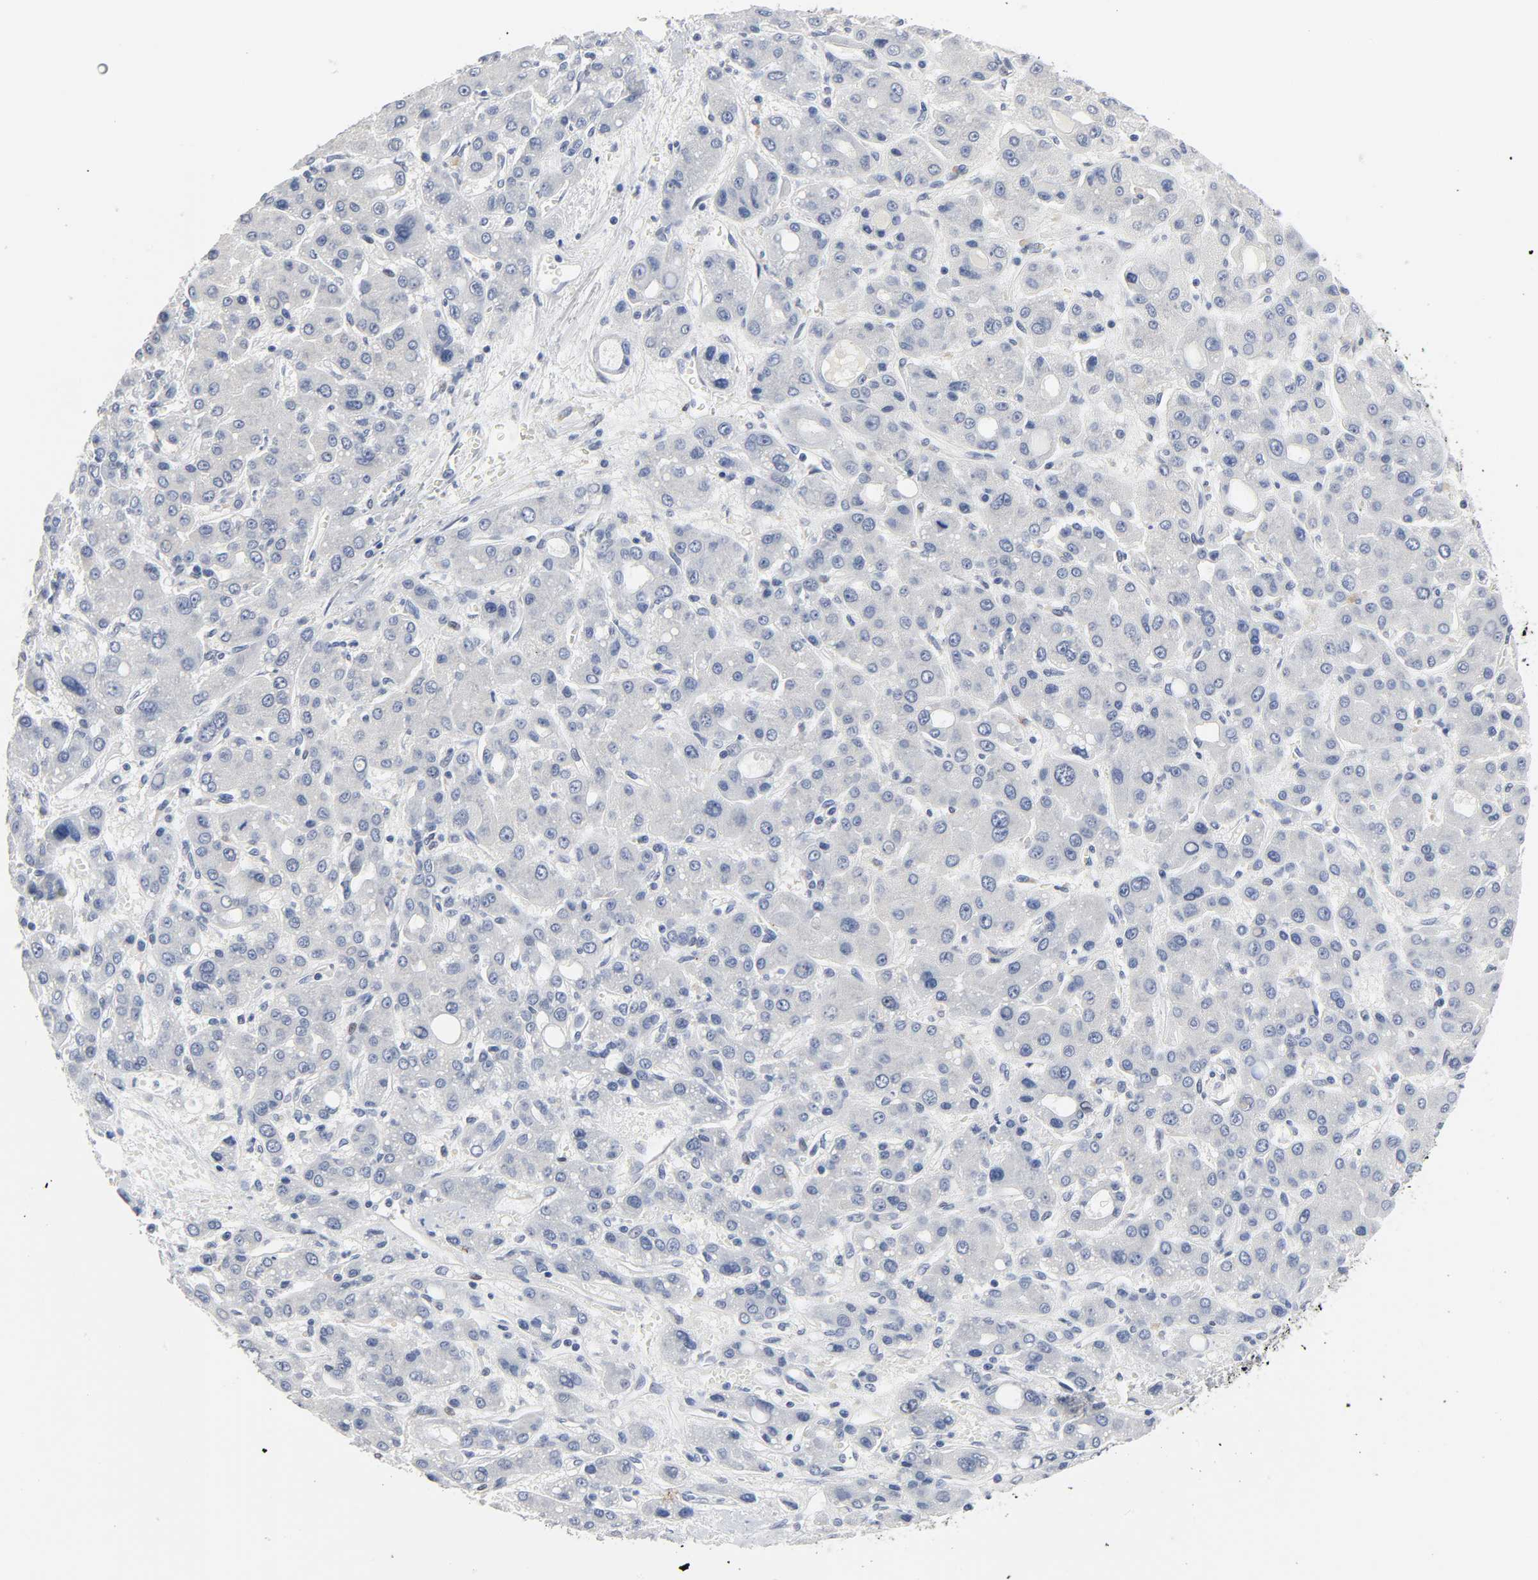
{"staining": {"intensity": "negative", "quantity": "none", "location": "none"}, "tissue": "liver cancer", "cell_type": "Tumor cells", "image_type": "cancer", "snomed": [{"axis": "morphology", "description": "Carcinoma, Hepatocellular, NOS"}, {"axis": "topography", "description": "Liver"}], "caption": "This image is of liver hepatocellular carcinoma stained with immunohistochemistry (IHC) to label a protein in brown with the nuclei are counter-stained blue. There is no staining in tumor cells.", "gene": "SALL2", "patient": {"sex": "male", "age": 55}}